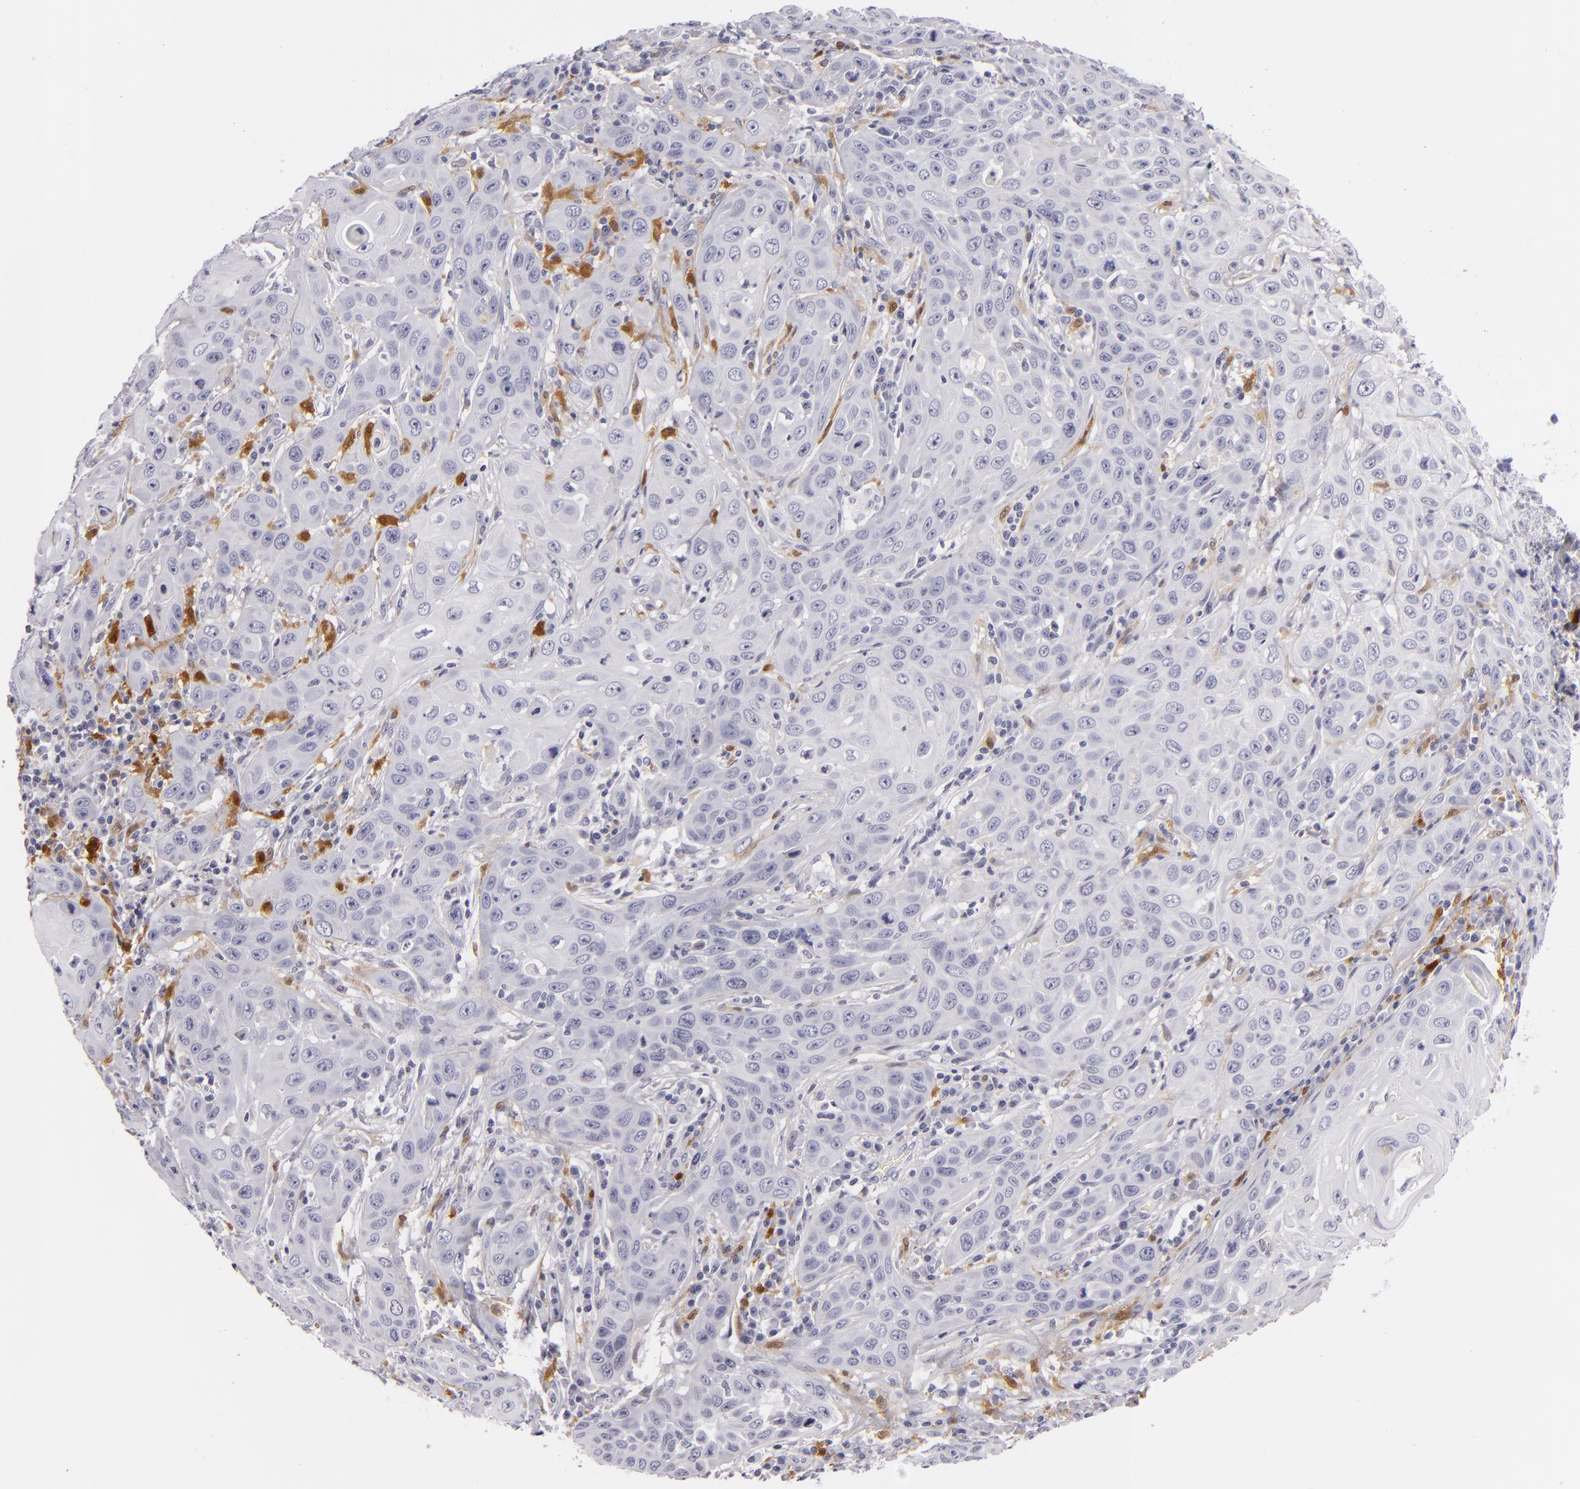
{"staining": {"intensity": "negative", "quantity": "none", "location": "none"}, "tissue": "skin cancer", "cell_type": "Tumor cells", "image_type": "cancer", "snomed": [{"axis": "morphology", "description": "Squamous cell carcinoma, NOS"}, {"axis": "topography", "description": "Skin"}], "caption": "Immunohistochemistry histopathology image of human squamous cell carcinoma (skin) stained for a protein (brown), which demonstrates no expression in tumor cells. (DAB (3,3'-diaminobenzidine) IHC visualized using brightfield microscopy, high magnification).", "gene": "F13A1", "patient": {"sex": "male", "age": 84}}